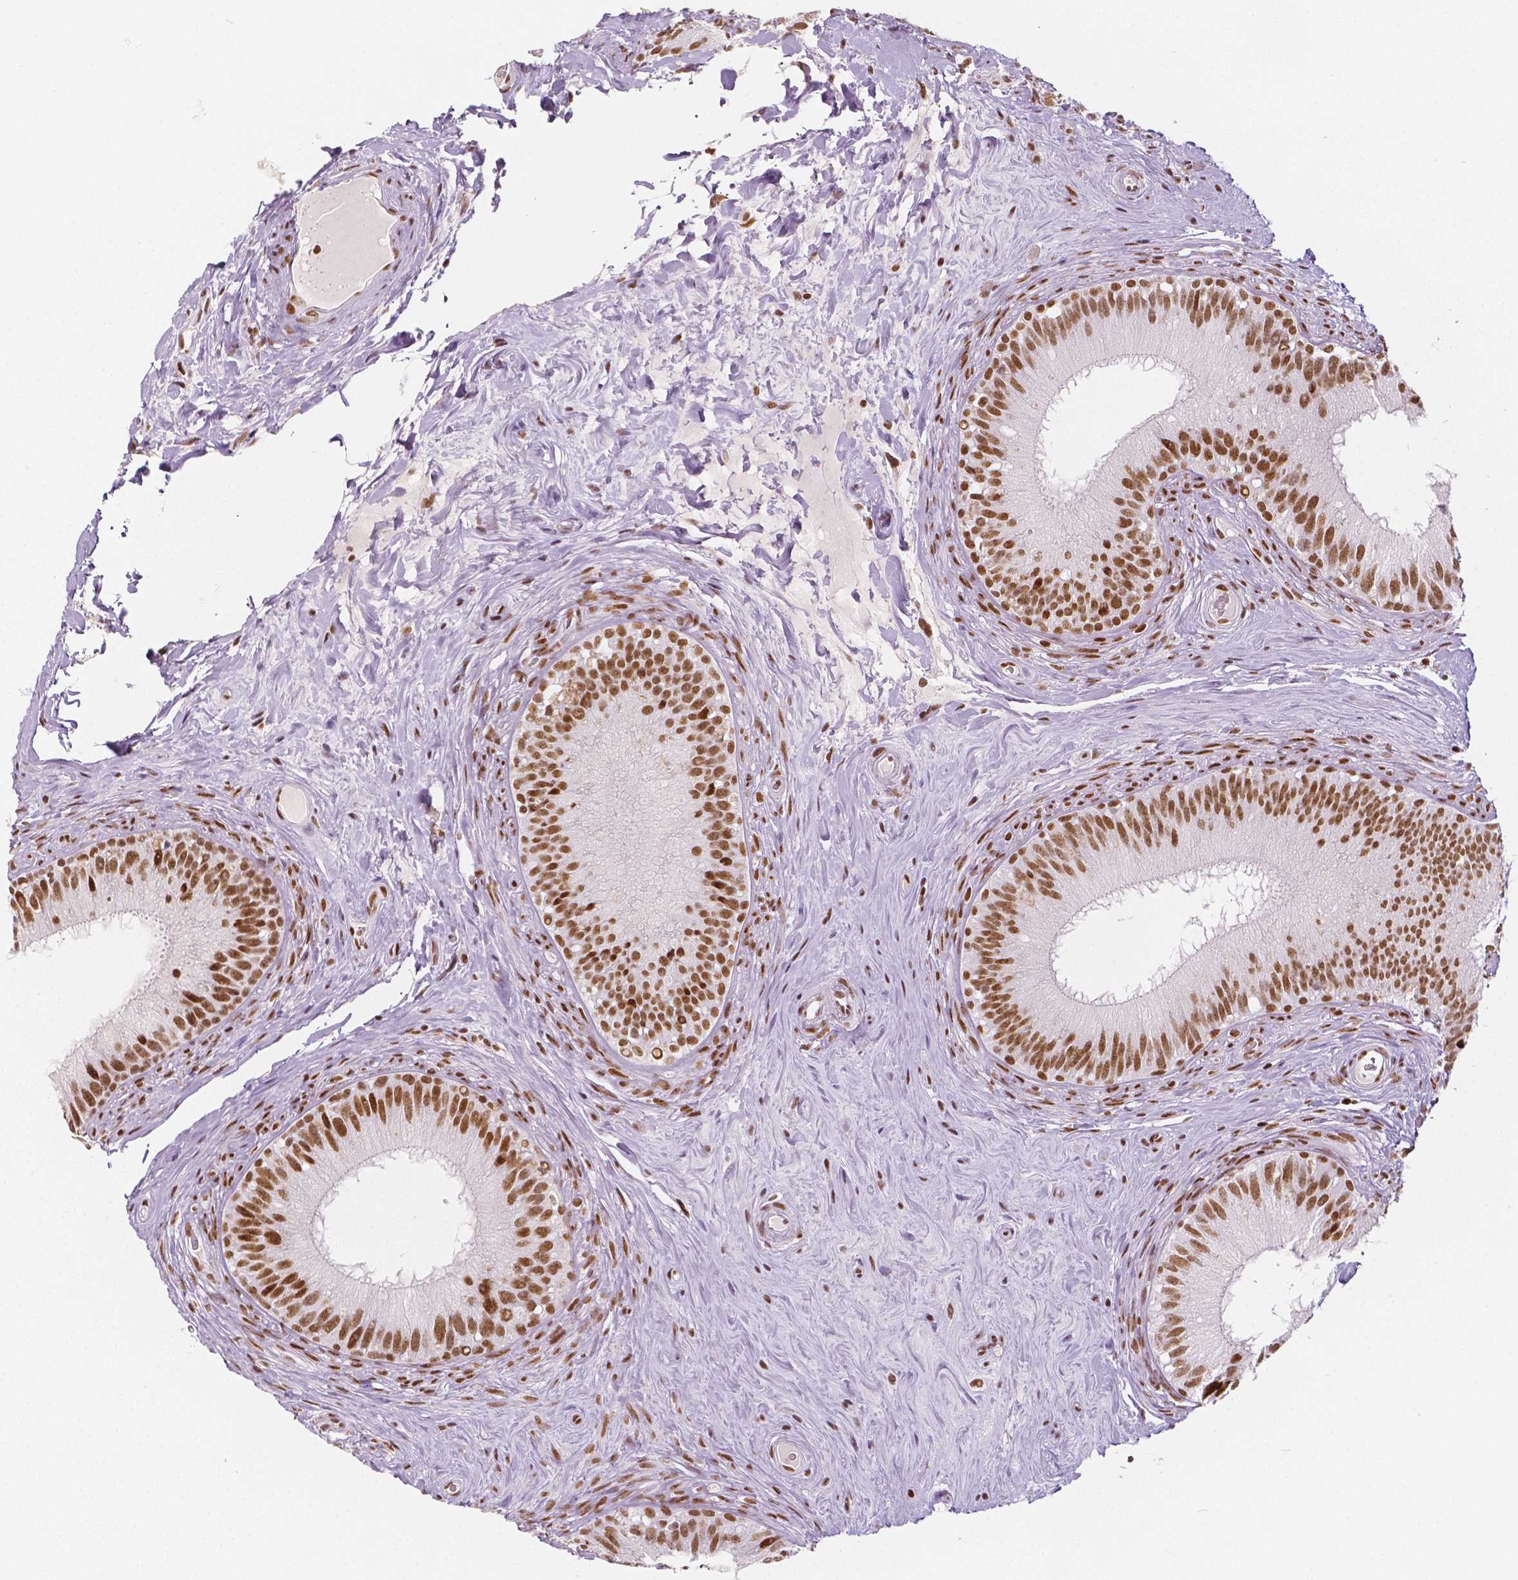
{"staining": {"intensity": "strong", "quantity": ">75%", "location": "nuclear"}, "tissue": "epididymis", "cell_type": "Glandular cells", "image_type": "normal", "snomed": [{"axis": "morphology", "description": "Normal tissue, NOS"}, {"axis": "topography", "description": "Epididymis"}], "caption": "Epididymis stained for a protein (brown) shows strong nuclear positive positivity in approximately >75% of glandular cells.", "gene": "HDAC1", "patient": {"sex": "male", "age": 59}}